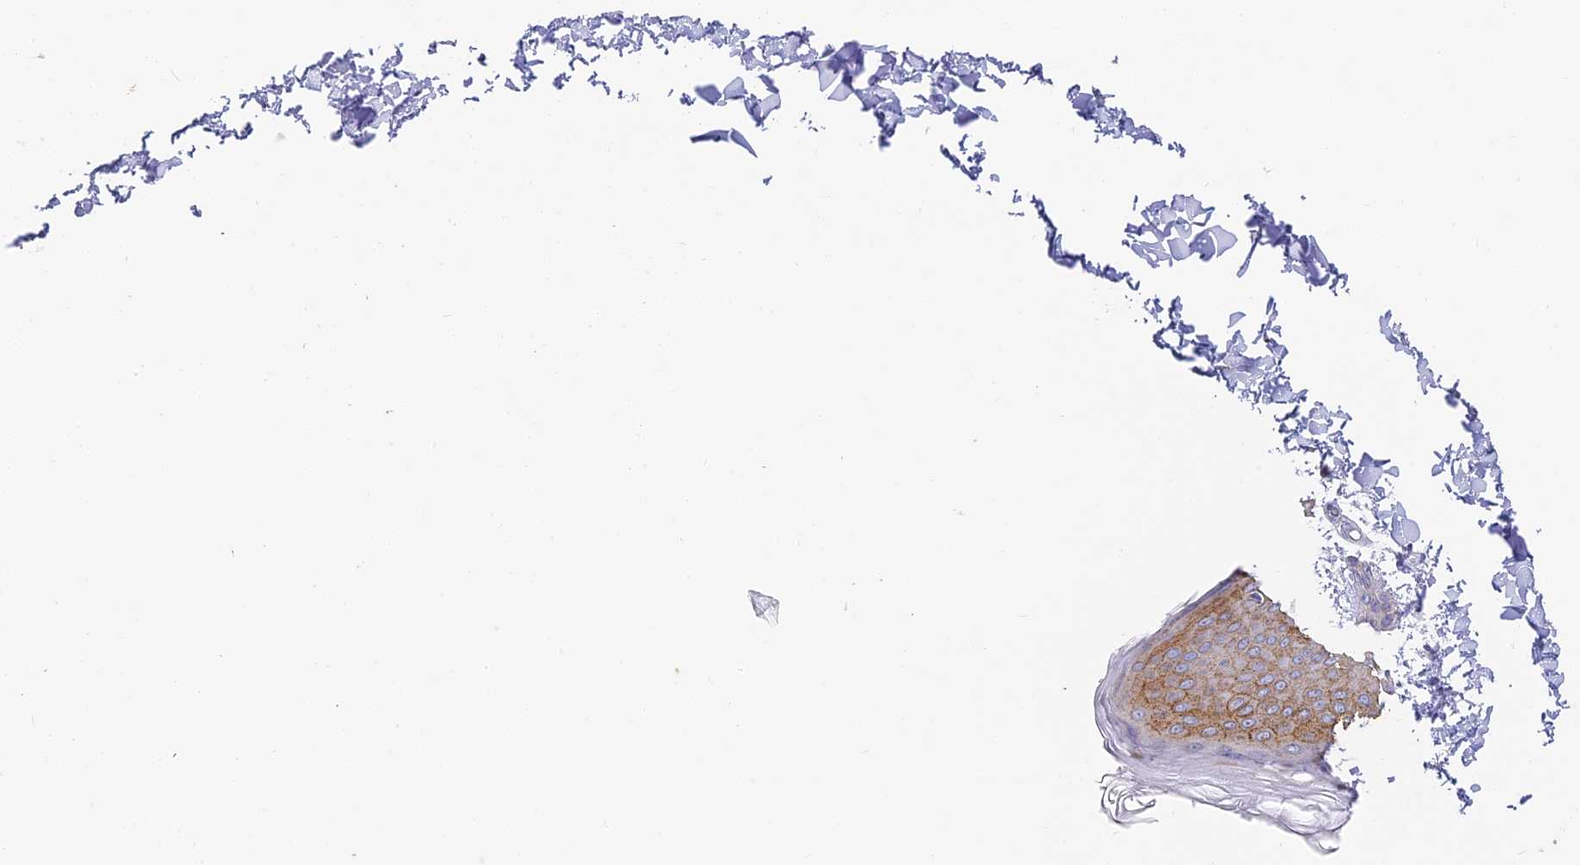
{"staining": {"intensity": "negative", "quantity": "none", "location": "none"}, "tissue": "skin", "cell_type": "Fibroblasts", "image_type": "normal", "snomed": [{"axis": "morphology", "description": "Normal tissue, NOS"}, {"axis": "topography", "description": "Skin"}], "caption": "Protein analysis of unremarkable skin exhibits no significant expression in fibroblasts.", "gene": "GJA1", "patient": {"sex": "male", "age": 36}}